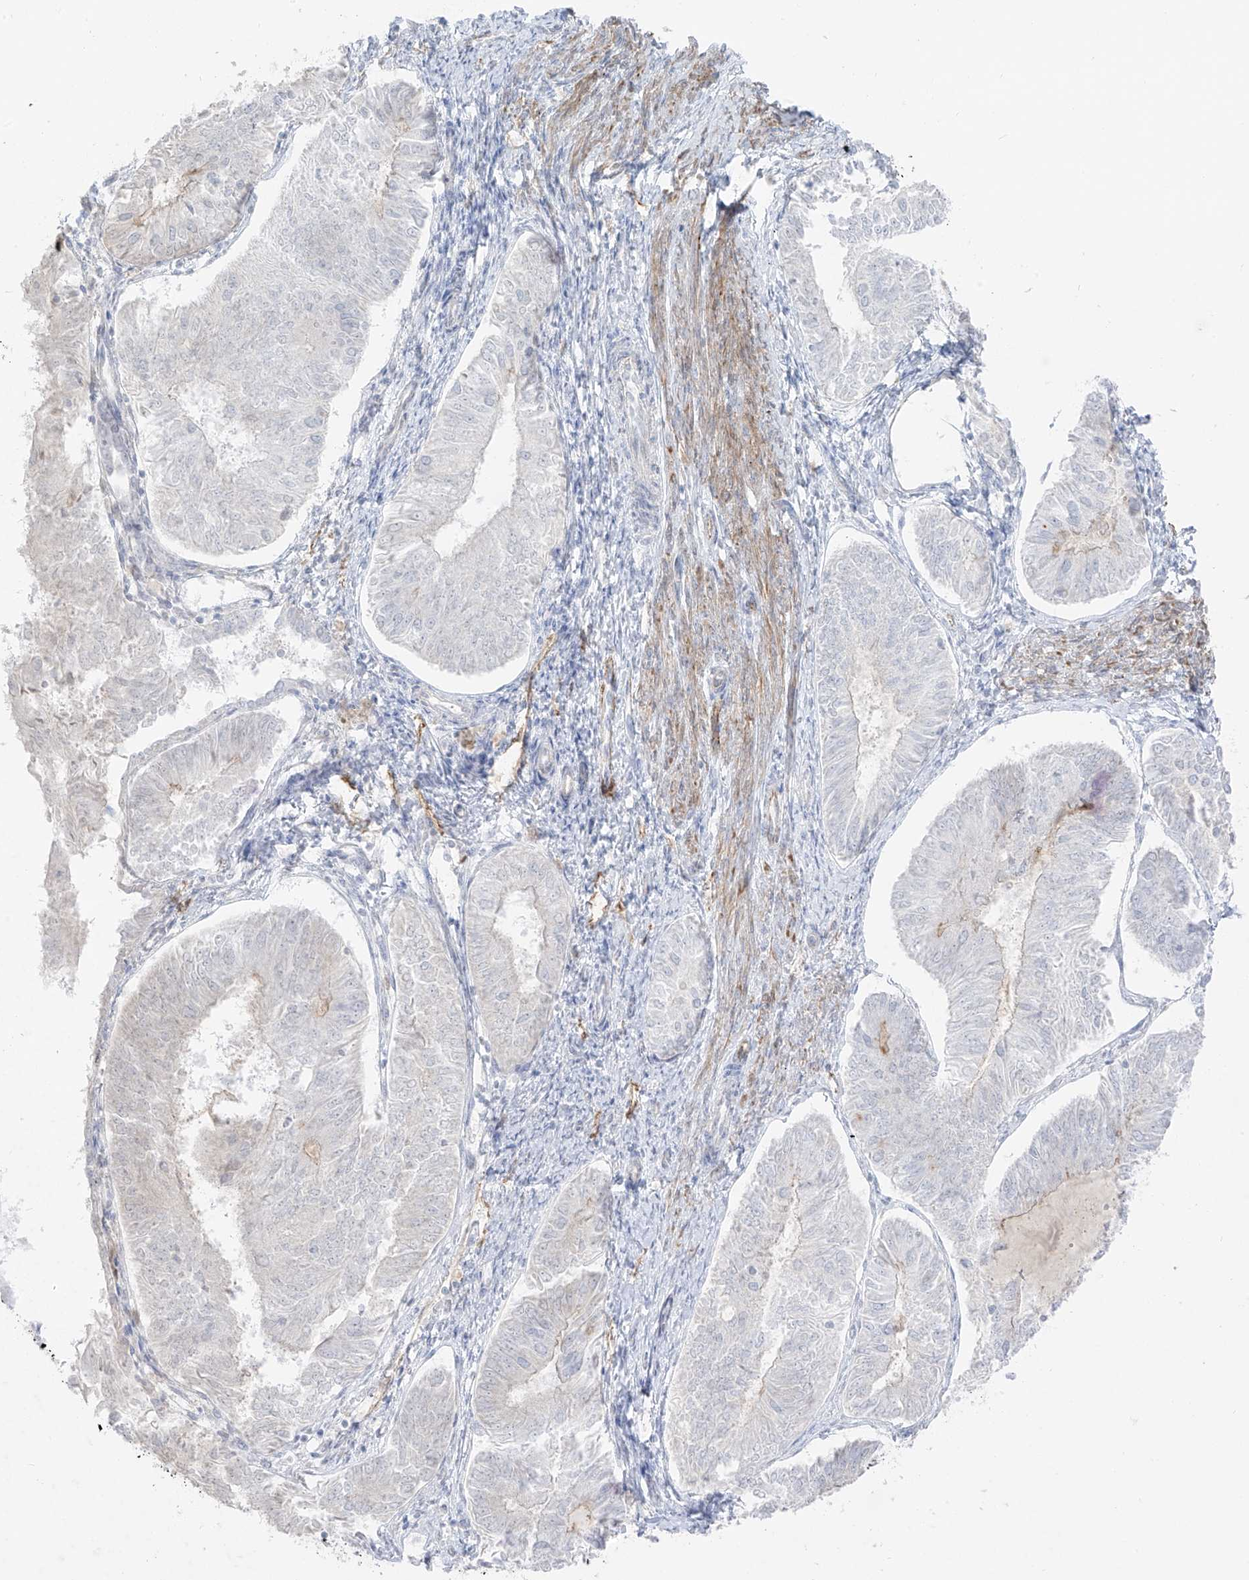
{"staining": {"intensity": "negative", "quantity": "none", "location": "none"}, "tissue": "endometrial cancer", "cell_type": "Tumor cells", "image_type": "cancer", "snomed": [{"axis": "morphology", "description": "Adenocarcinoma, NOS"}, {"axis": "topography", "description": "Endometrium"}], "caption": "Protein analysis of endometrial cancer (adenocarcinoma) shows no significant expression in tumor cells.", "gene": "C11orf87", "patient": {"sex": "female", "age": 58}}